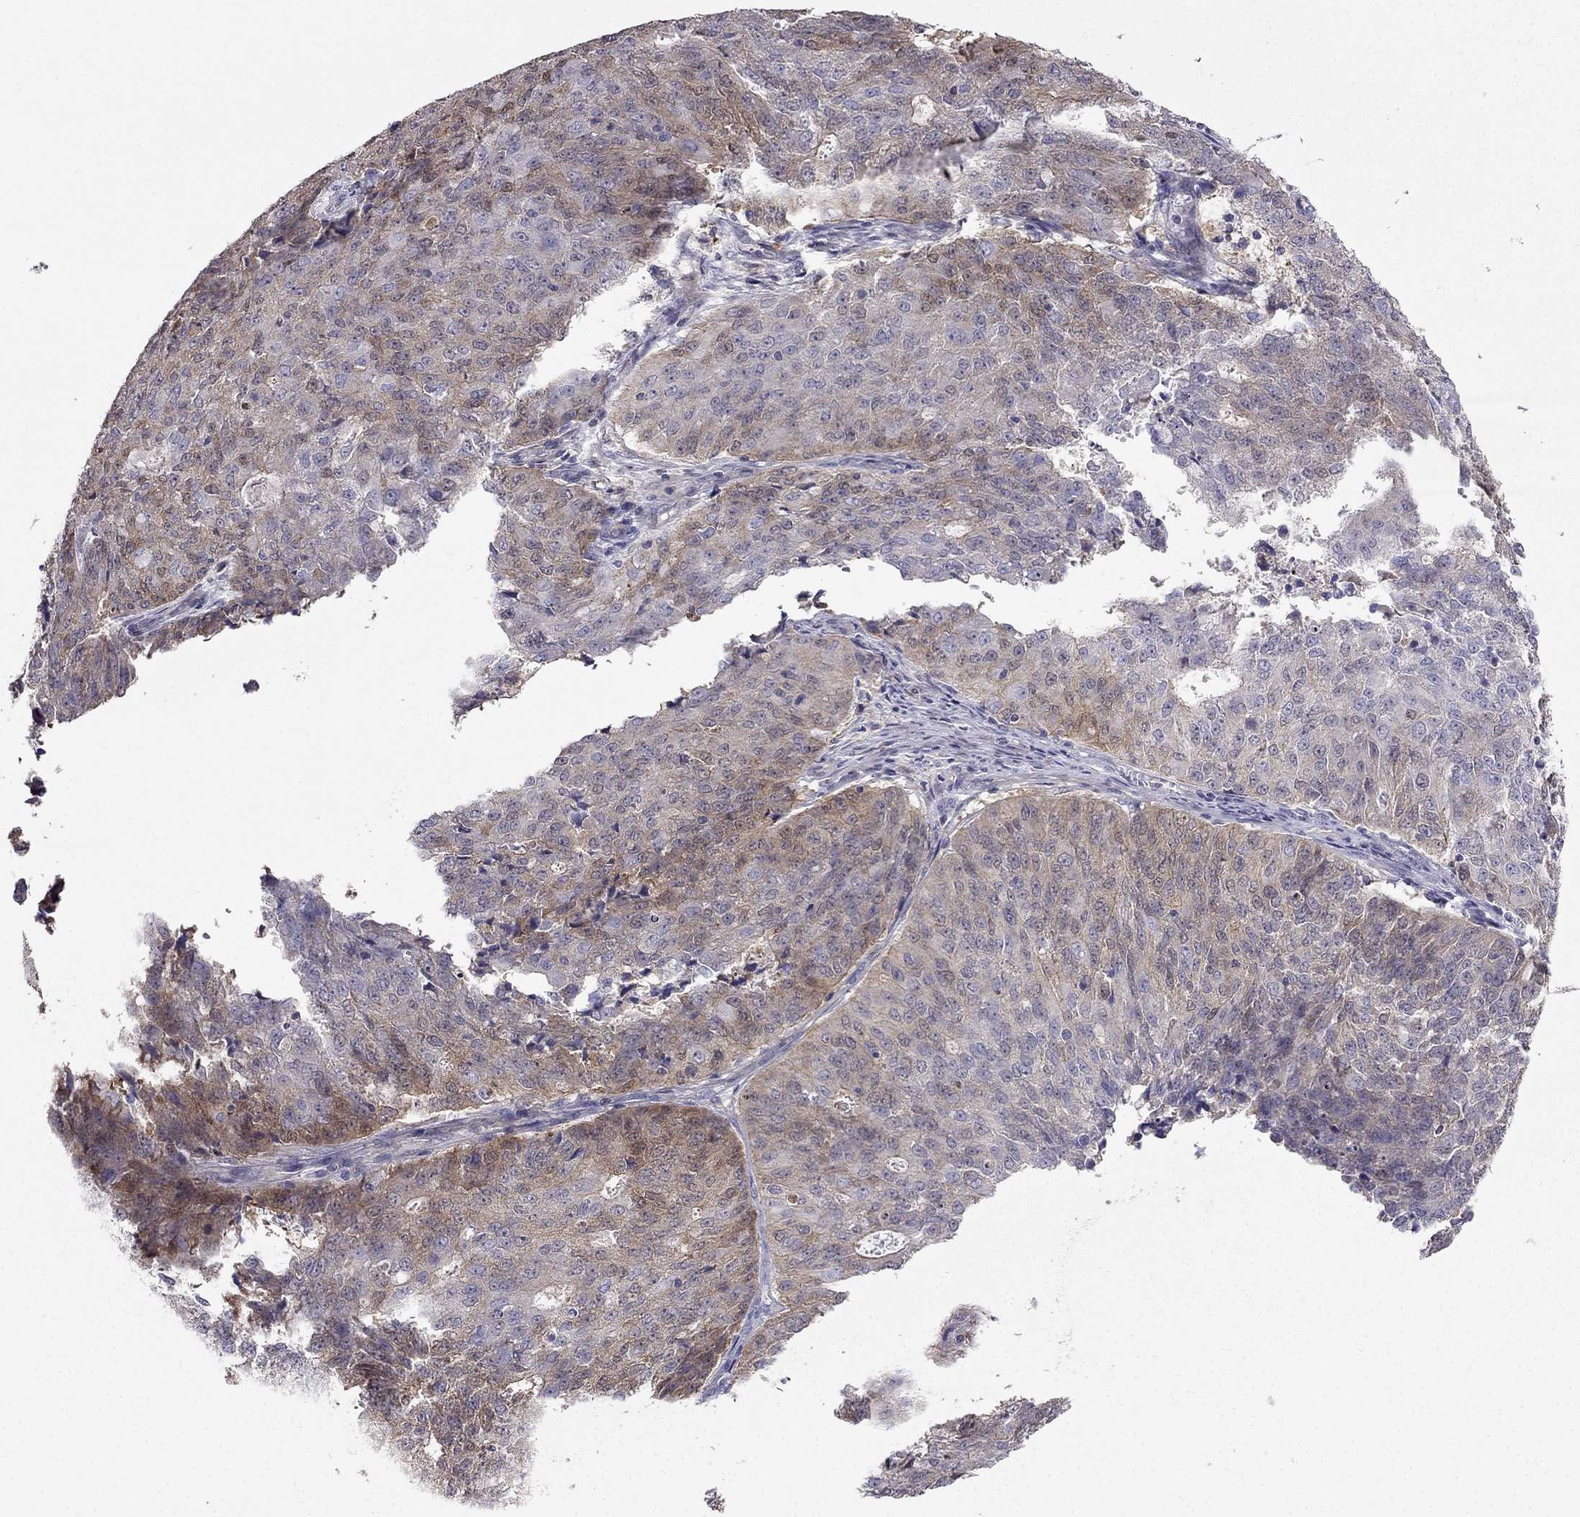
{"staining": {"intensity": "moderate", "quantity": "25%-75%", "location": "cytoplasmic/membranous"}, "tissue": "endometrial cancer", "cell_type": "Tumor cells", "image_type": "cancer", "snomed": [{"axis": "morphology", "description": "Adenocarcinoma, NOS"}, {"axis": "topography", "description": "Endometrium"}], "caption": "Protein analysis of adenocarcinoma (endometrial) tissue displays moderate cytoplasmic/membranous expression in about 25%-75% of tumor cells. (IHC, brightfield microscopy, high magnification).", "gene": "AS3MT", "patient": {"sex": "female", "age": 82}}